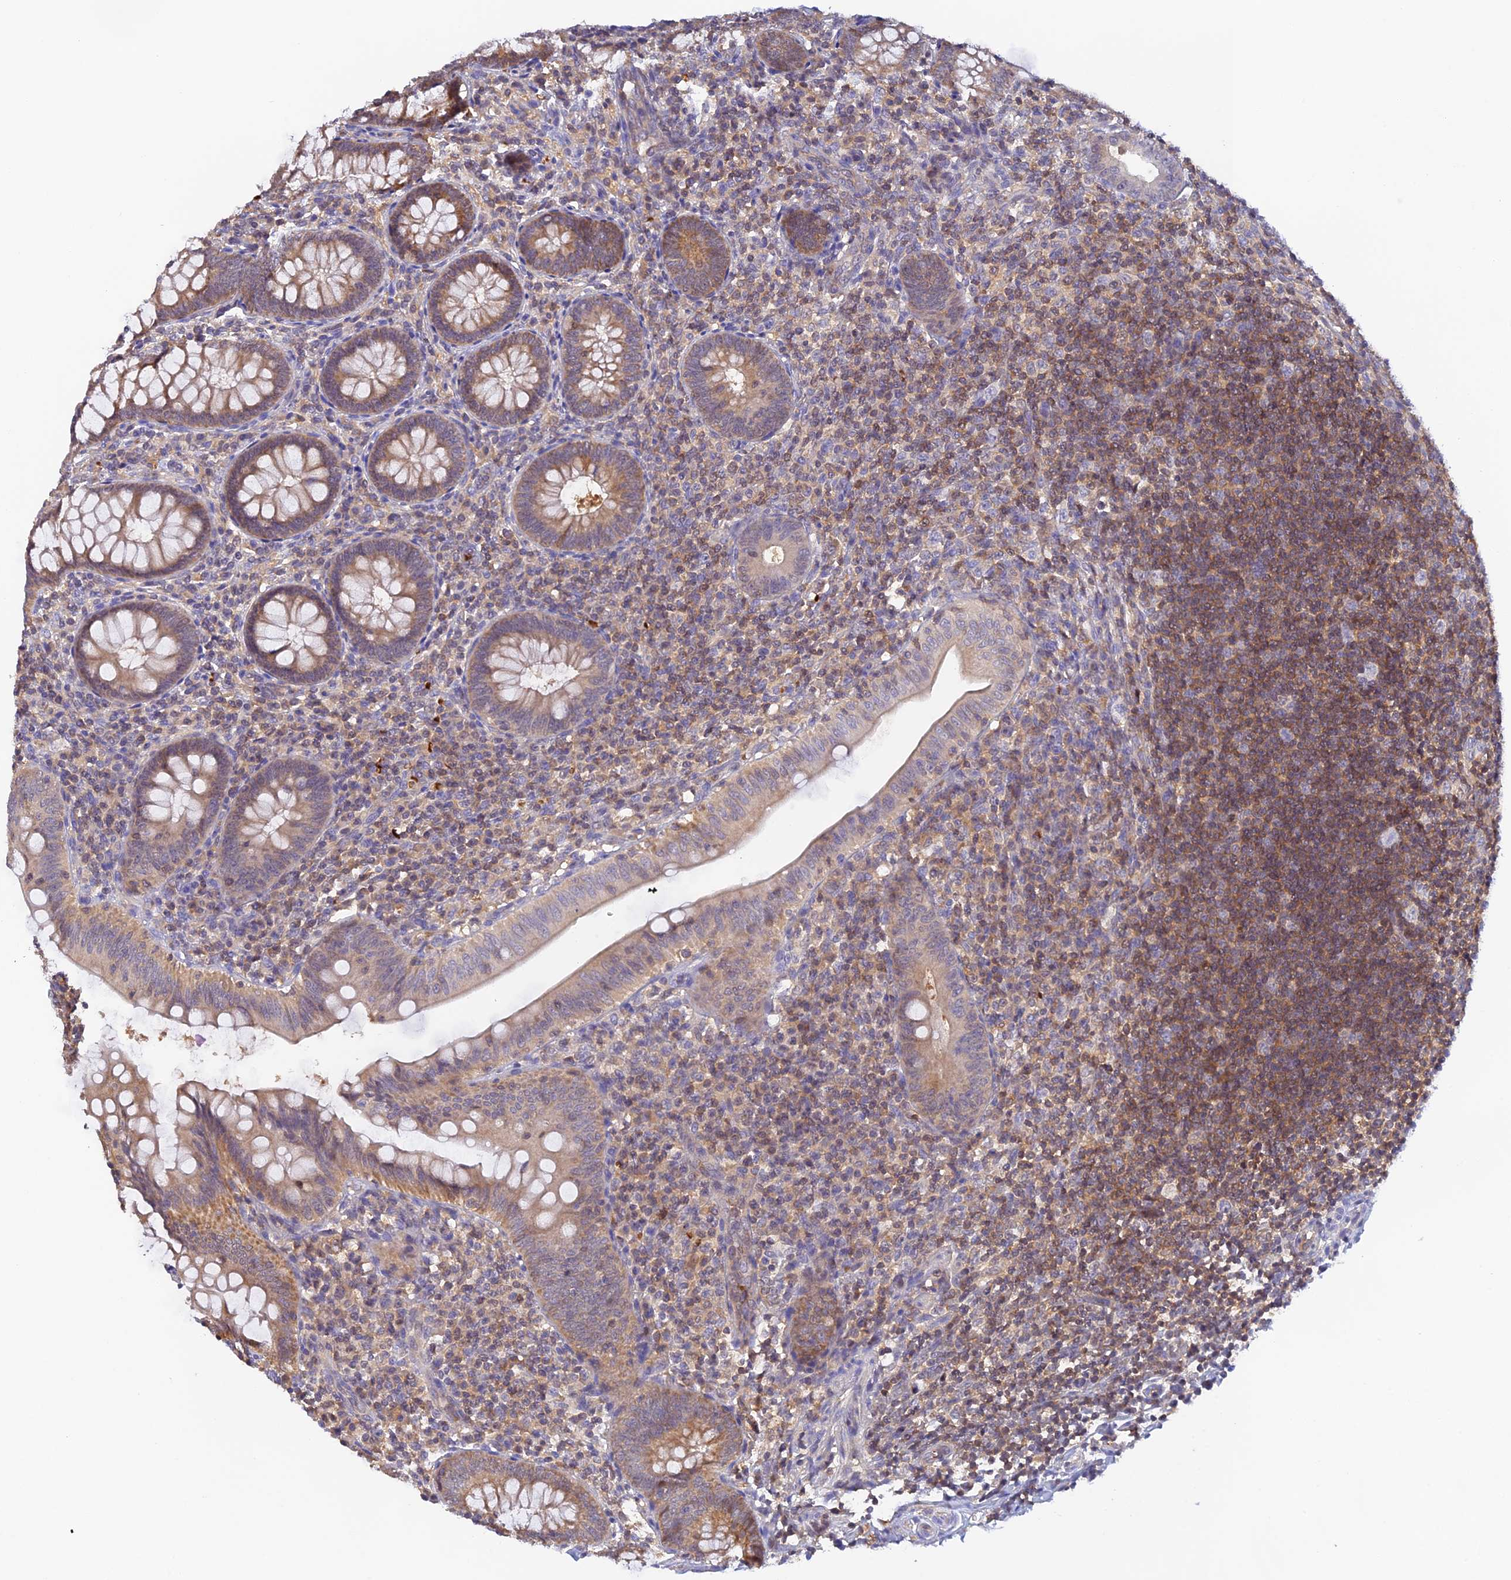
{"staining": {"intensity": "moderate", "quantity": ">75%", "location": "cytoplasmic/membranous"}, "tissue": "appendix", "cell_type": "Glandular cells", "image_type": "normal", "snomed": [{"axis": "morphology", "description": "Normal tissue, NOS"}, {"axis": "topography", "description": "Appendix"}], "caption": "Immunohistochemistry (IHC) micrograph of unremarkable human appendix stained for a protein (brown), which reveals medium levels of moderate cytoplasmic/membranous expression in approximately >75% of glandular cells.", "gene": "HDHD2", "patient": {"sex": "male", "age": 14}}